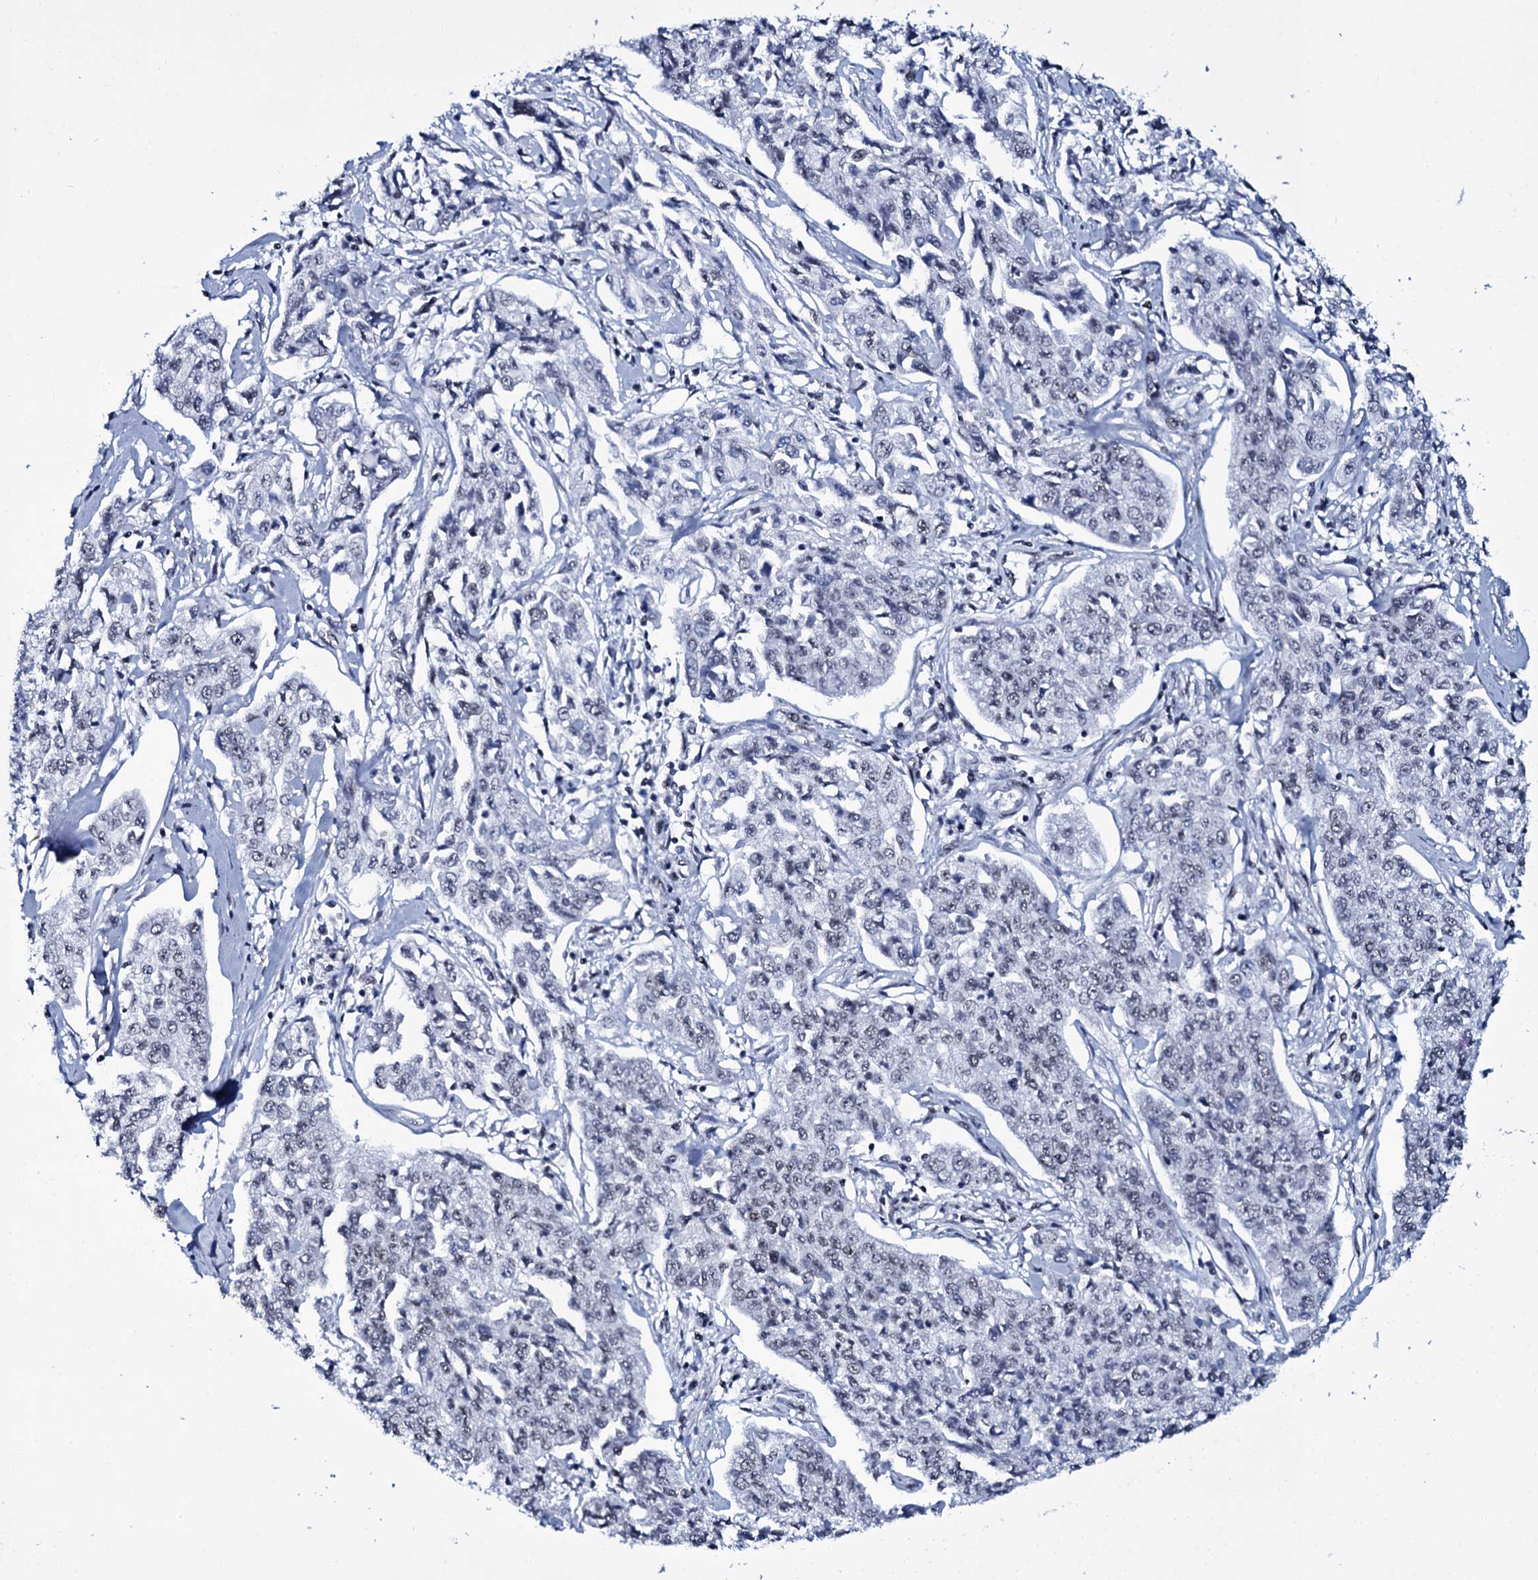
{"staining": {"intensity": "negative", "quantity": "none", "location": "none"}, "tissue": "cervical cancer", "cell_type": "Tumor cells", "image_type": "cancer", "snomed": [{"axis": "morphology", "description": "Squamous cell carcinoma, NOS"}, {"axis": "topography", "description": "Cervix"}], "caption": "This is an immunohistochemistry micrograph of human cervical squamous cell carcinoma. There is no expression in tumor cells.", "gene": "ZMIZ2", "patient": {"sex": "female", "age": 35}}